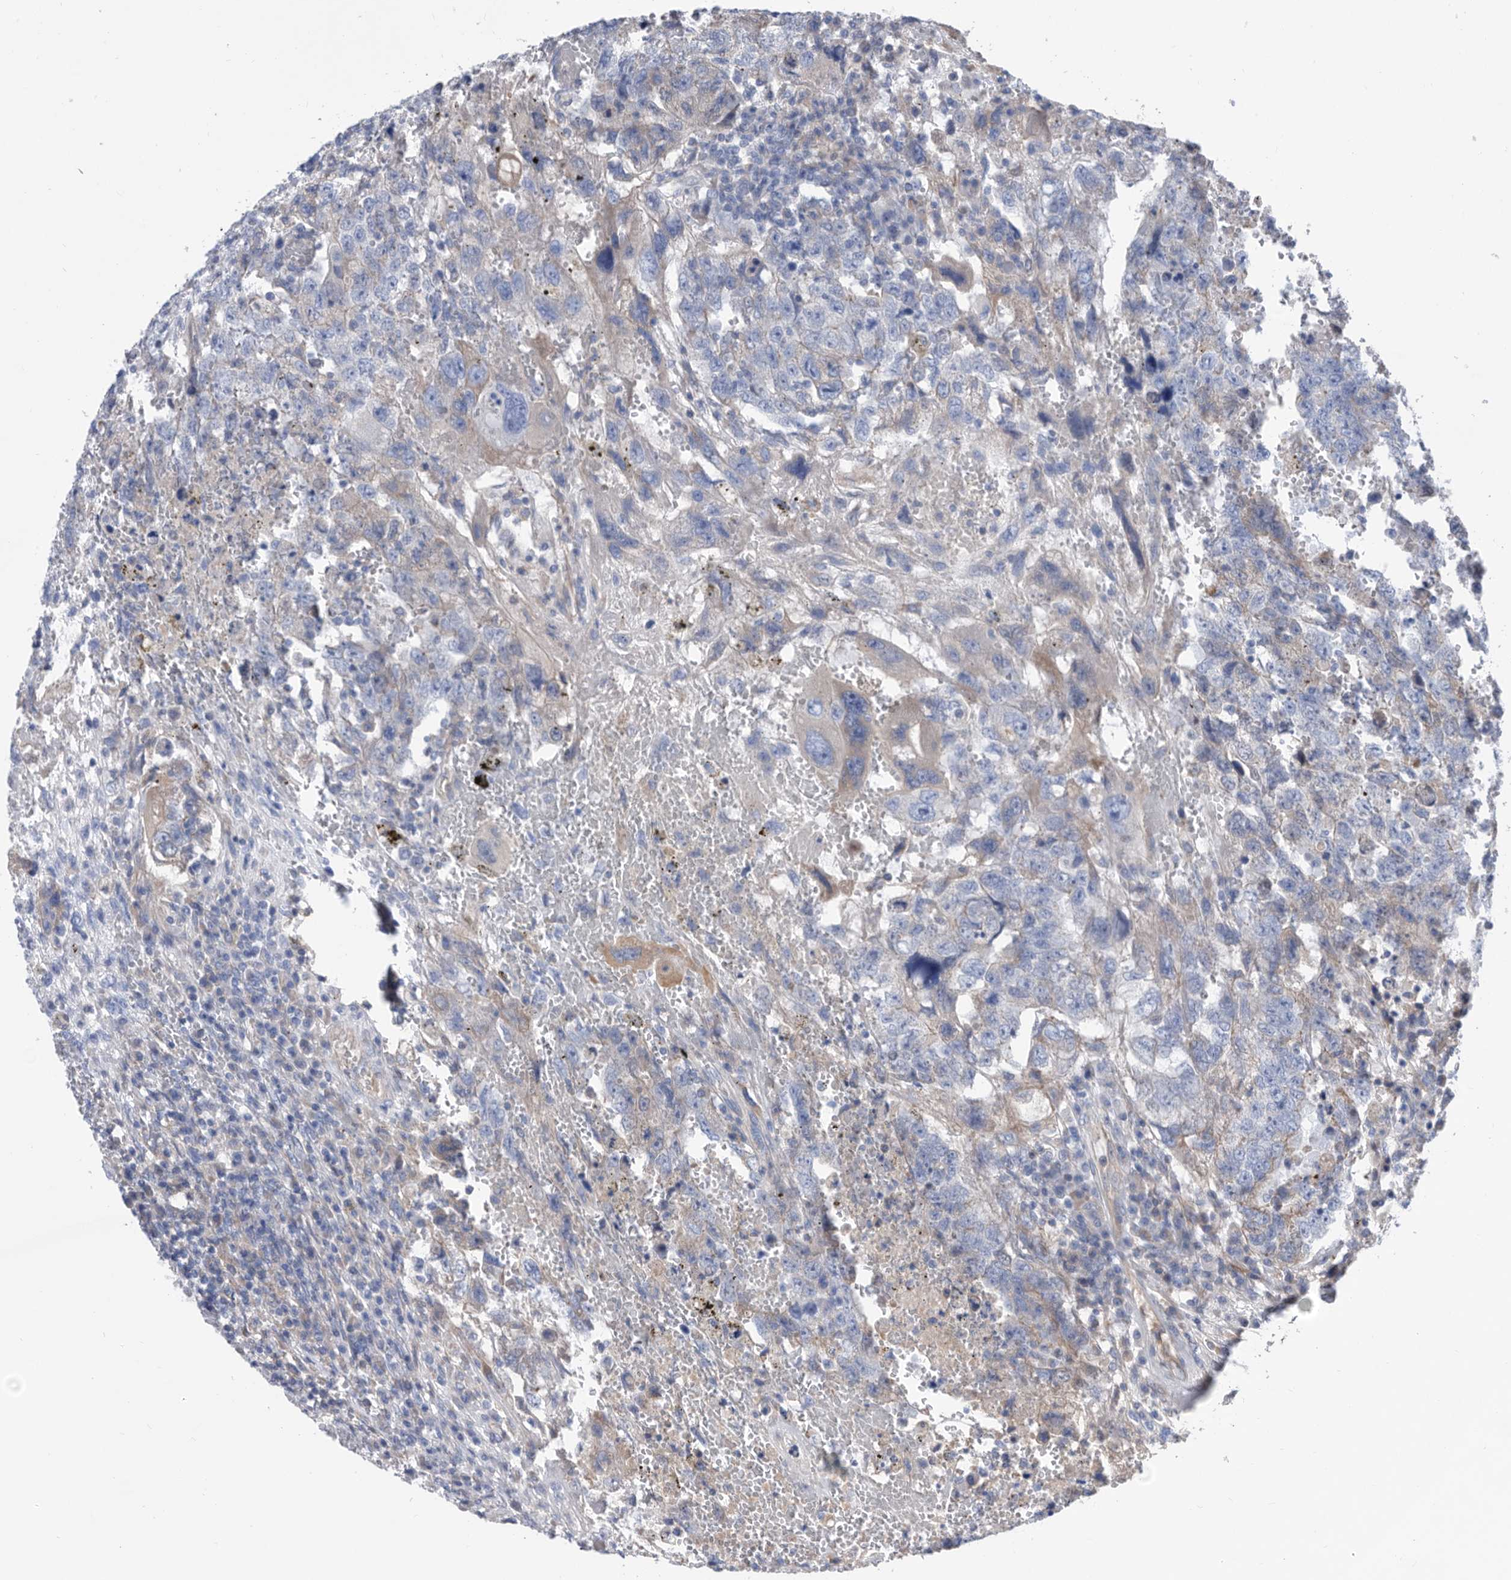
{"staining": {"intensity": "negative", "quantity": "none", "location": "none"}, "tissue": "testis cancer", "cell_type": "Tumor cells", "image_type": "cancer", "snomed": [{"axis": "morphology", "description": "Carcinoma, Embryonal, NOS"}, {"axis": "topography", "description": "Testis"}], "caption": "The image shows no staining of tumor cells in embryonal carcinoma (testis).", "gene": "ATP13A3", "patient": {"sex": "male", "age": 26}}